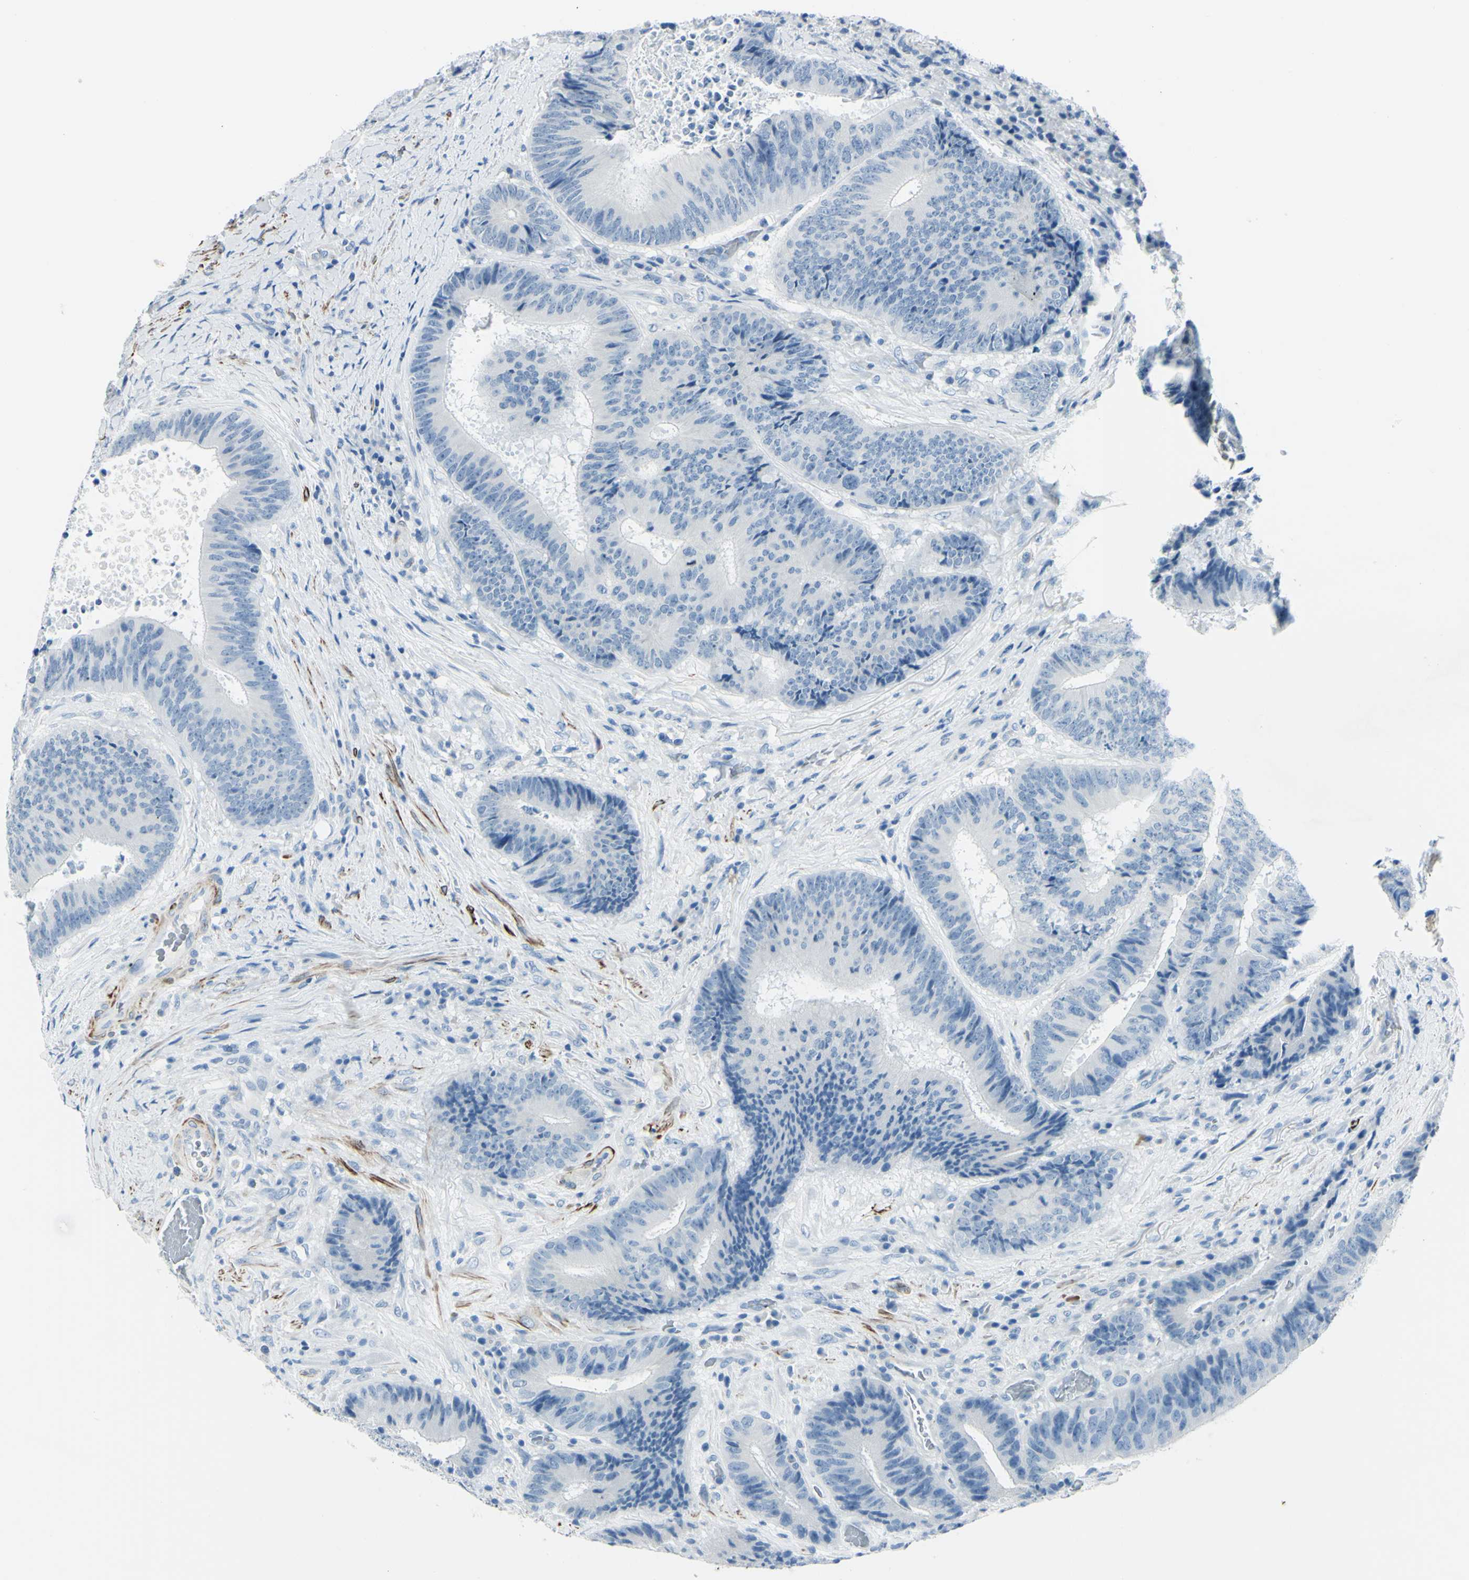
{"staining": {"intensity": "negative", "quantity": "none", "location": "none"}, "tissue": "colorectal cancer", "cell_type": "Tumor cells", "image_type": "cancer", "snomed": [{"axis": "morphology", "description": "Adenocarcinoma, NOS"}, {"axis": "topography", "description": "Rectum"}], "caption": "Immunohistochemistry histopathology image of neoplastic tissue: adenocarcinoma (colorectal) stained with DAB exhibits no significant protein positivity in tumor cells.", "gene": "CDH15", "patient": {"sex": "male", "age": 72}}